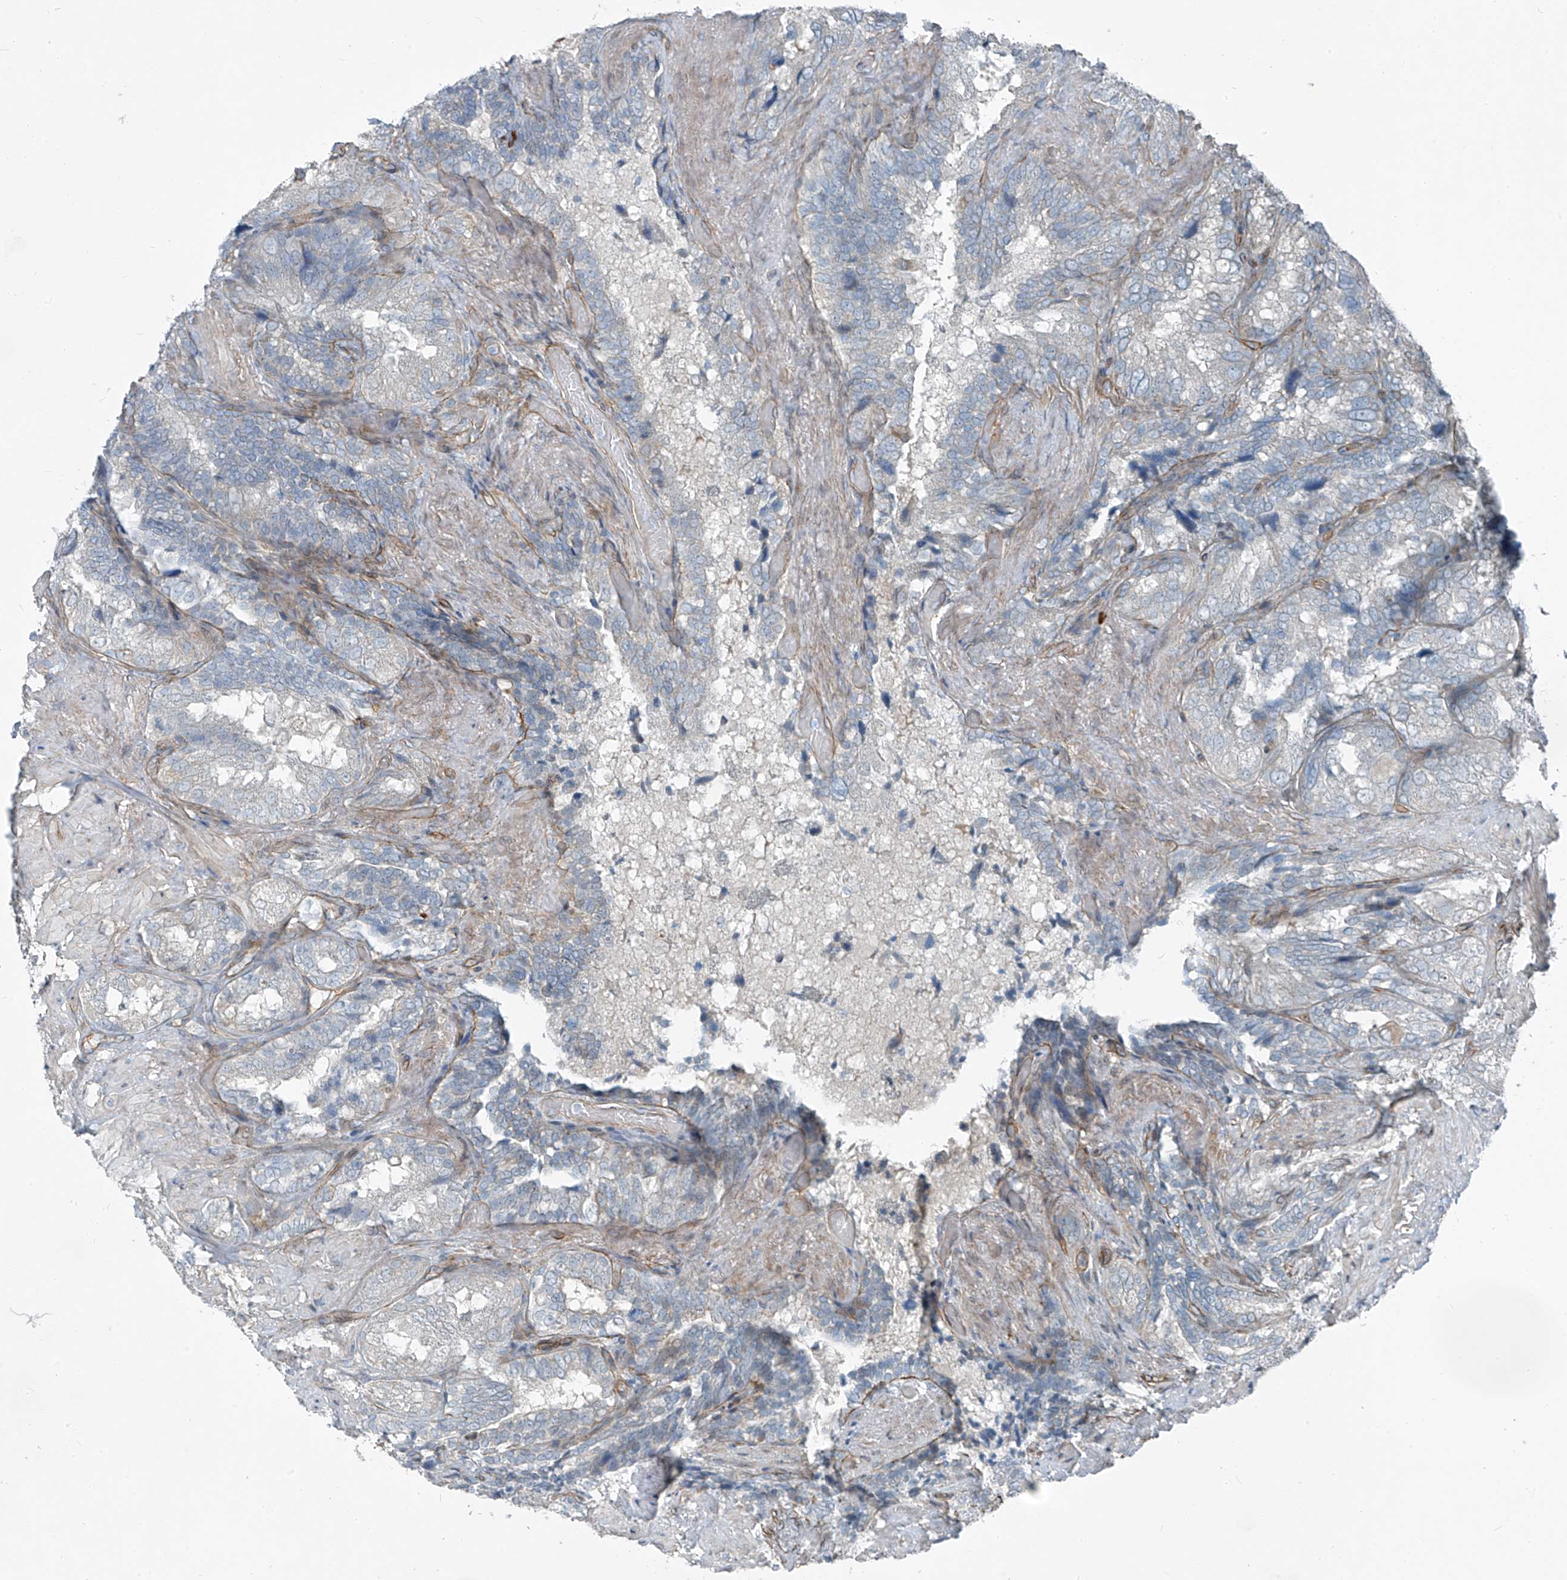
{"staining": {"intensity": "negative", "quantity": "none", "location": "none"}, "tissue": "seminal vesicle", "cell_type": "Glandular cells", "image_type": "normal", "snomed": [{"axis": "morphology", "description": "Normal tissue, NOS"}, {"axis": "topography", "description": "Seminal veicle"}, {"axis": "topography", "description": "Peripheral nerve tissue"}], "caption": "An immunohistochemistry (IHC) image of normal seminal vesicle is shown. There is no staining in glandular cells of seminal vesicle.", "gene": "TNS2", "patient": {"sex": "male", "age": 63}}